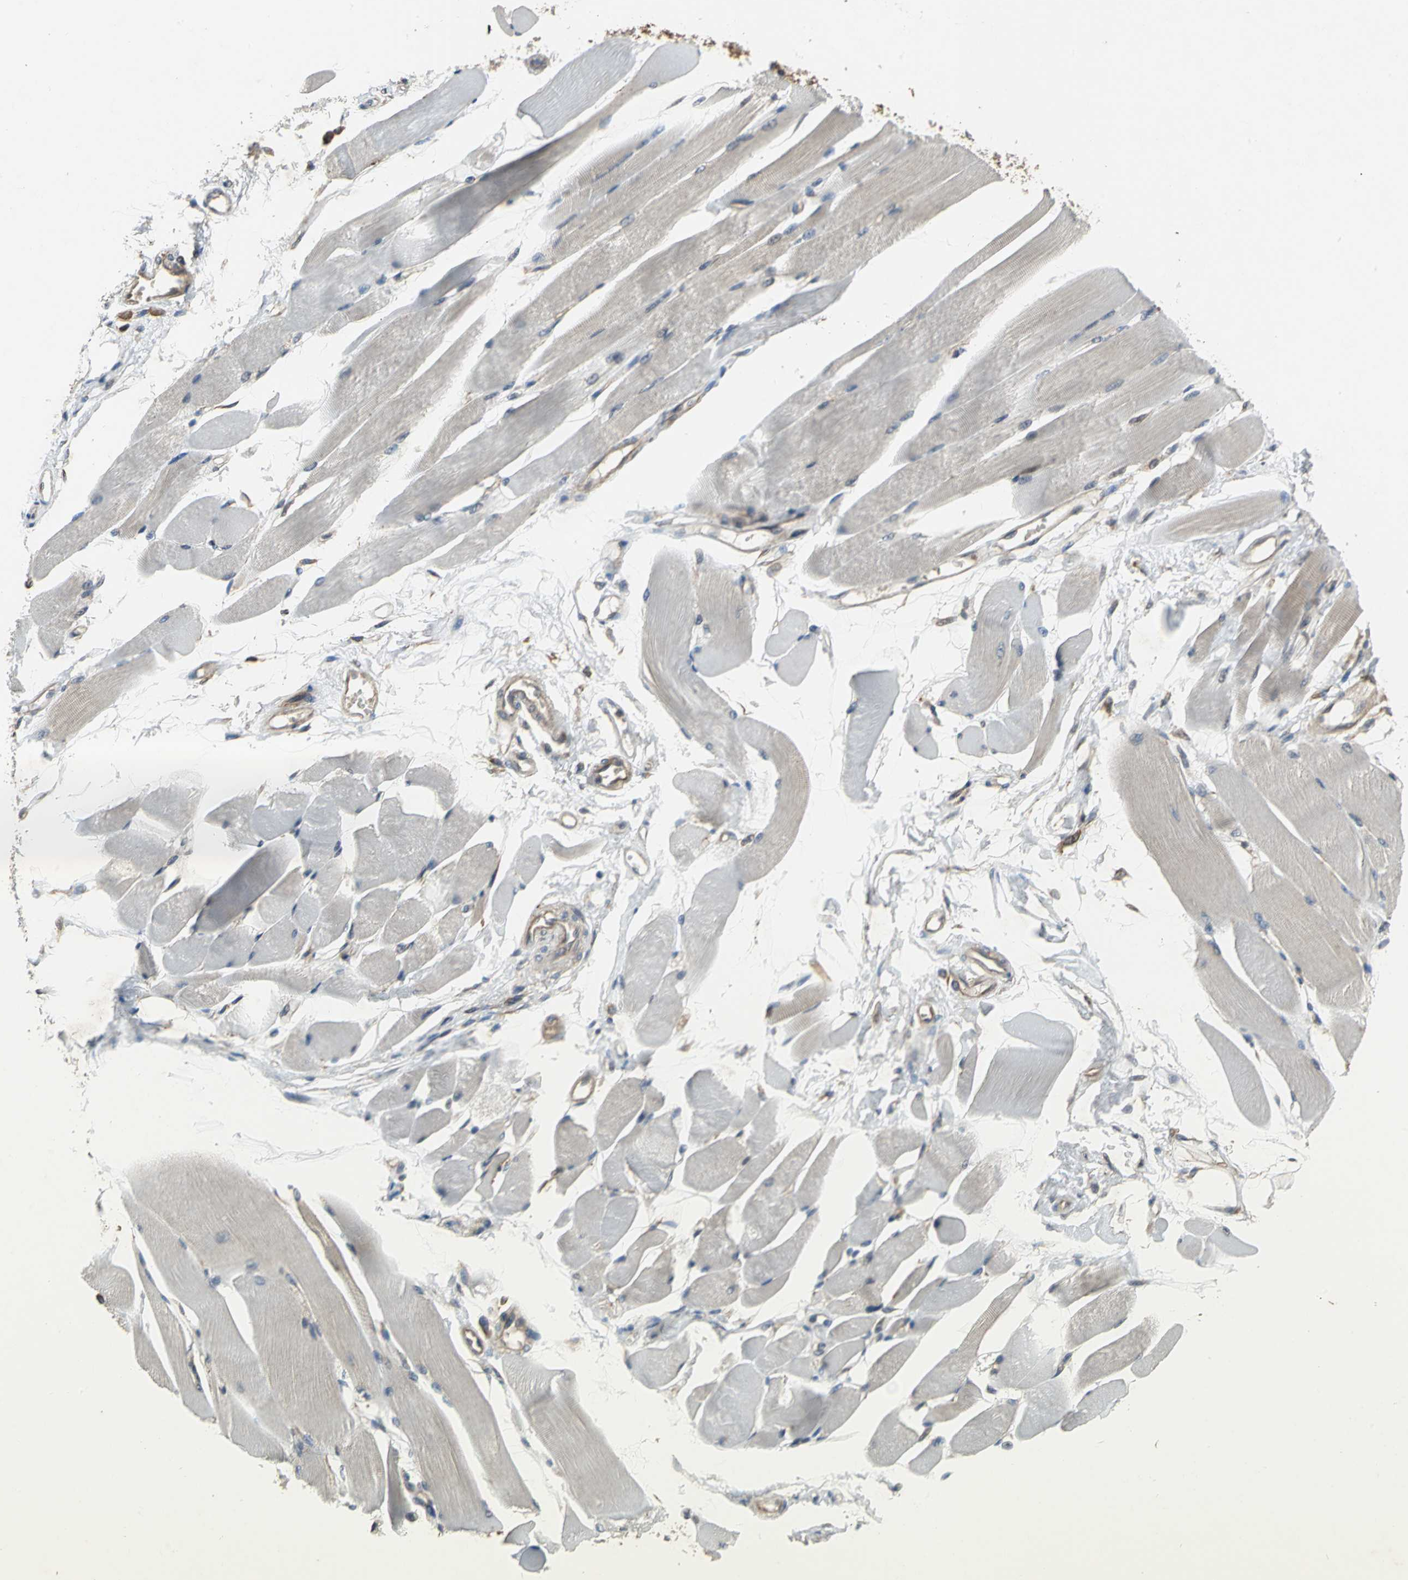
{"staining": {"intensity": "weak", "quantity": "25%-75%", "location": "cytoplasmic/membranous"}, "tissue": "skeletal muscle", "cell_type": "Myocytes", "image_type": "normal", "snomed": [{"axis": "morphology", "description": "Normal tissue, NOS"}, {"axis": "topography", "description": "Skeletal muscle"}, {"axis": "topography", "description": "Peripheral nerve tissue"}], "caption": "The immunohistochemical stain shows weak cytoplasmic/membranous expression in myocytes of unremarkable skeletal muscle.", "gene": "SYVN1", "patient": {"sex": "female", "age": 84}}